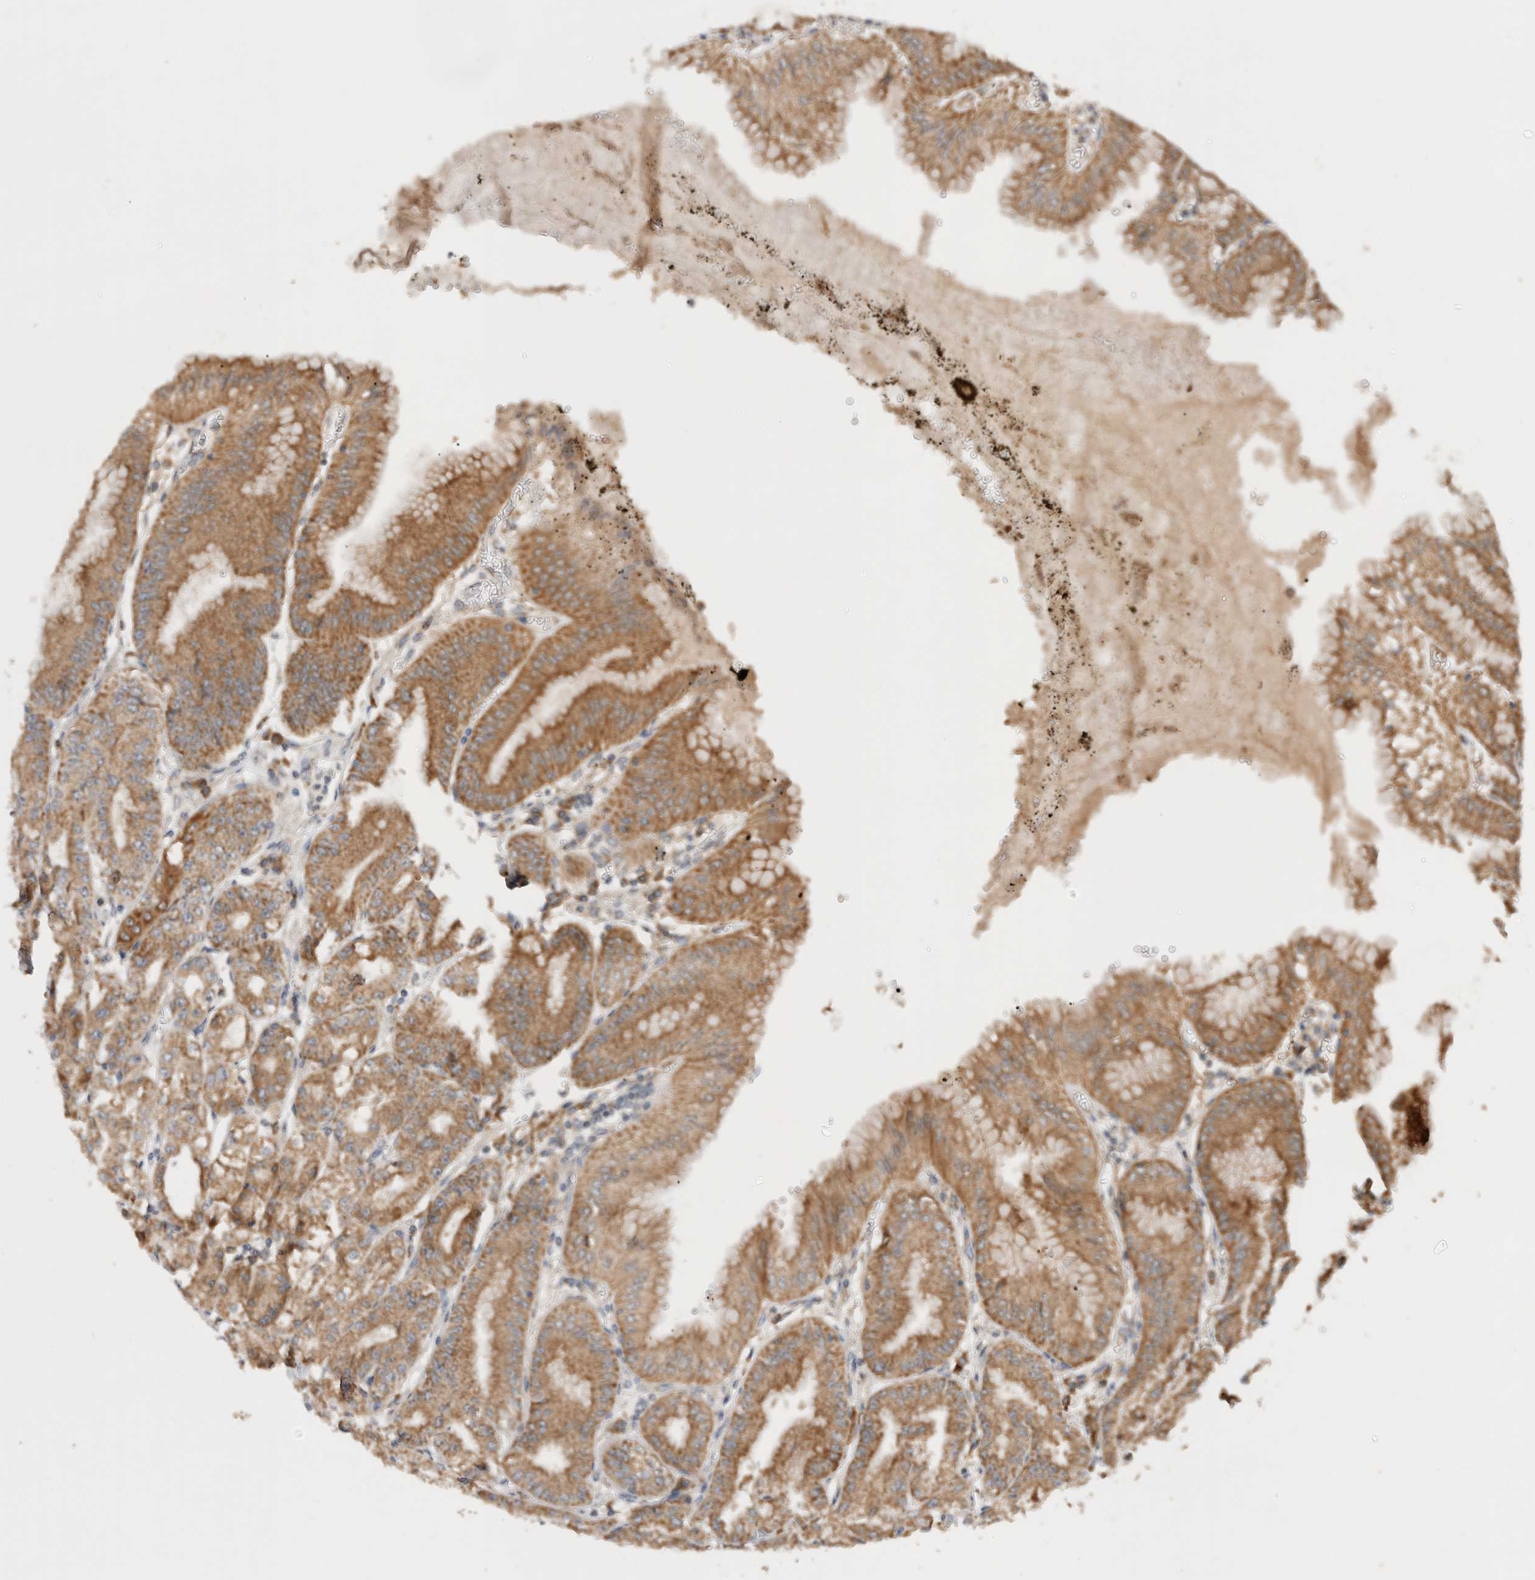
{"staining": {"intensity": "moderate", "quantity": ">75%", "location": "cytoplasmic/membranous"}, "tissue": "stomach", "cell_type": "Glandular cells", "image_type": "normal", "snomed": [{"axis": "morphology", "description": "Normal tissue, NOS"}, {"axis": "topography", "description": "Stomach, lower"}], "caption": "The image demonstrates a brown stain indicating the presence of a protein in the cytoplasmic/membranous of glandular cells in stomach. Nuclei are stained in blue.", "gene": "AMPD1", "patient": {"sex": "male", "age": 71}}